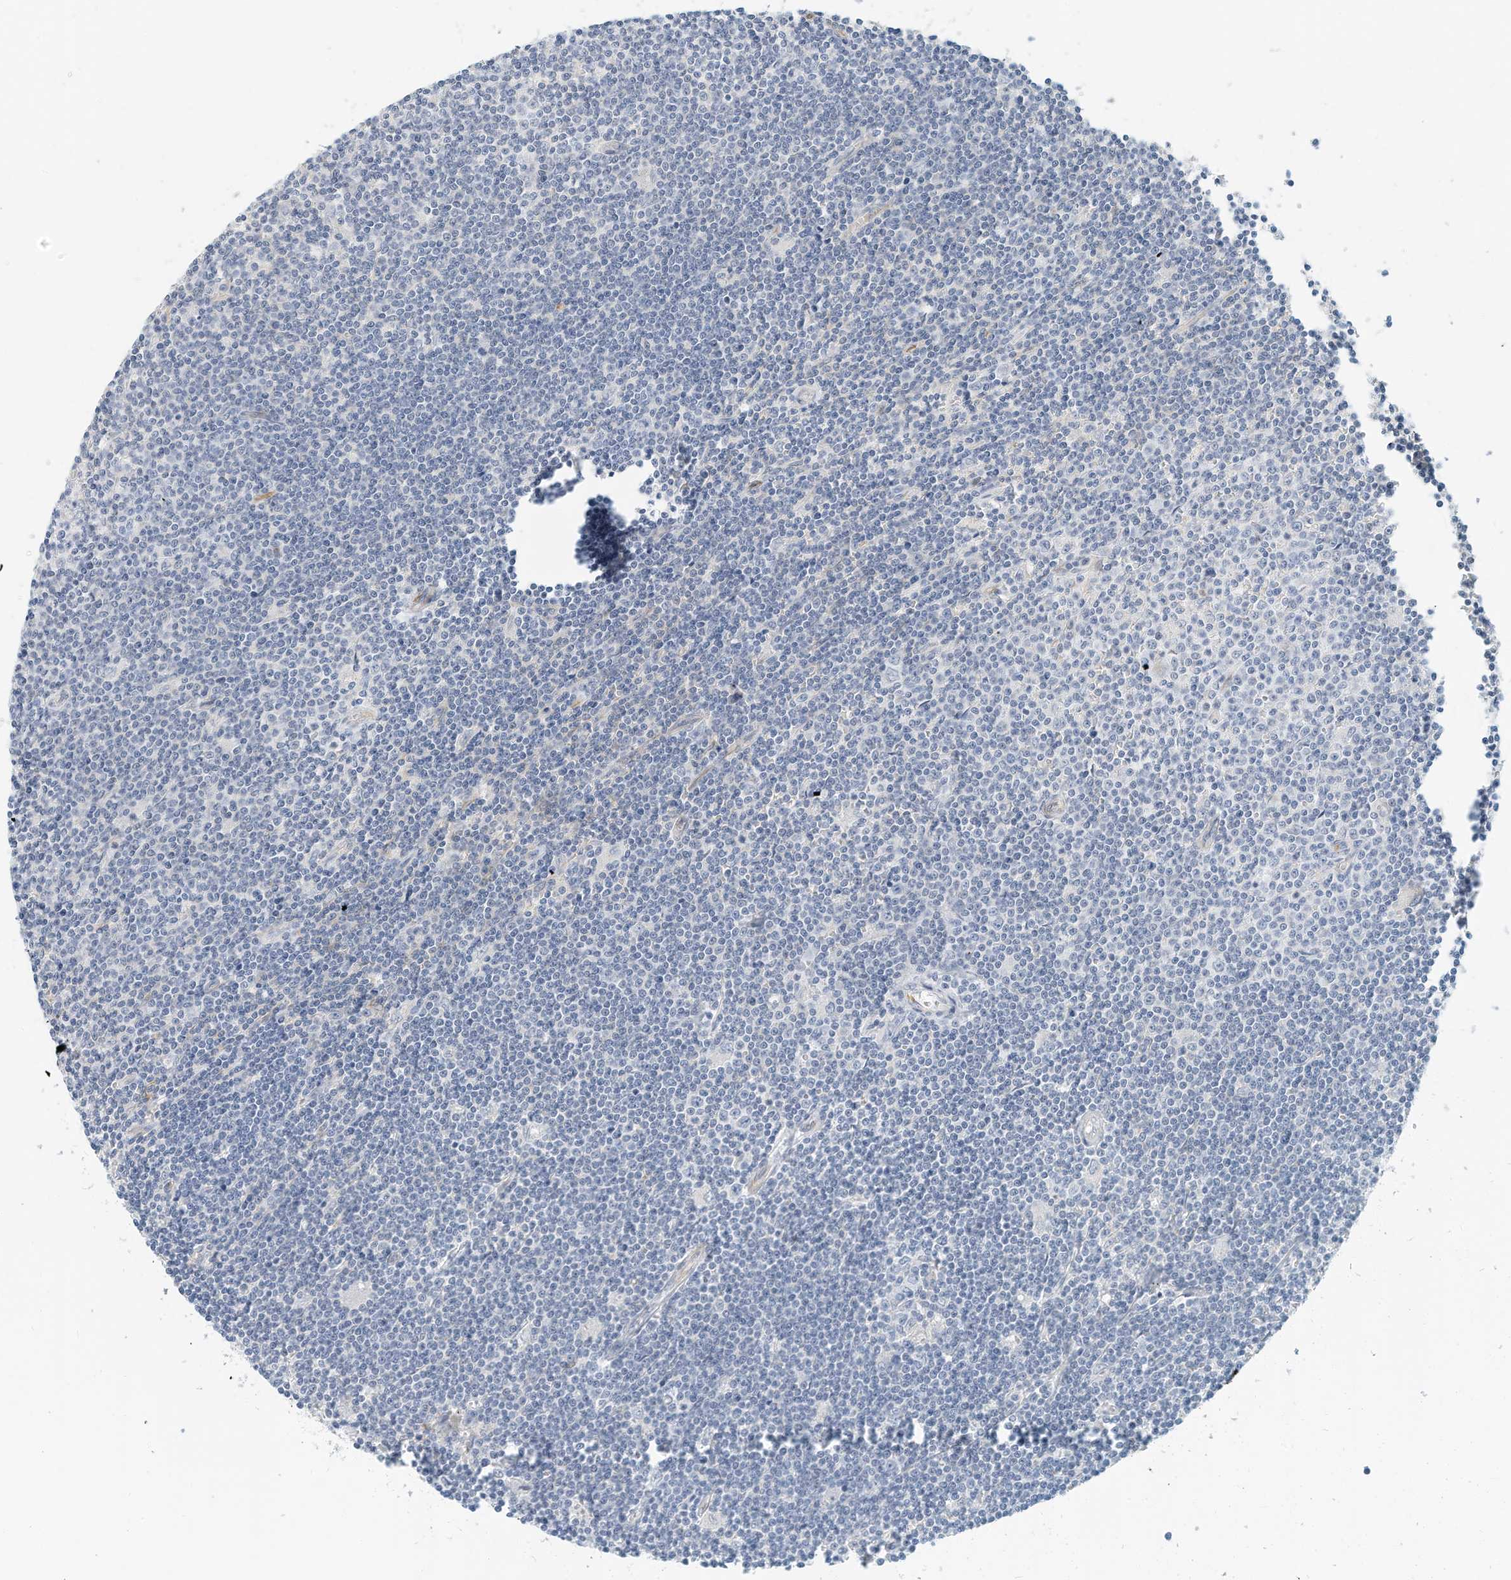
{"staining": {"intensity": "negative", "quantity": "none", "location": "none"}, "tissue": "lymphoma", "cell_type": "Tumor cells", "image_type": "cancer", "snomed": [{"axis": "morphology", "description": "Malignant lymphoma, non-Hodgkin's type, Low grade"}, {"axis": "topography", "description": "Spleen"}], "caption": "A photomicrograph of human malignant lymphoma, non-Hodgkin's type (low-grade) is negative for staining in tumor cells.", "gene": "ARHGAP28", "patient": {"sex": "male", "age": 76}}